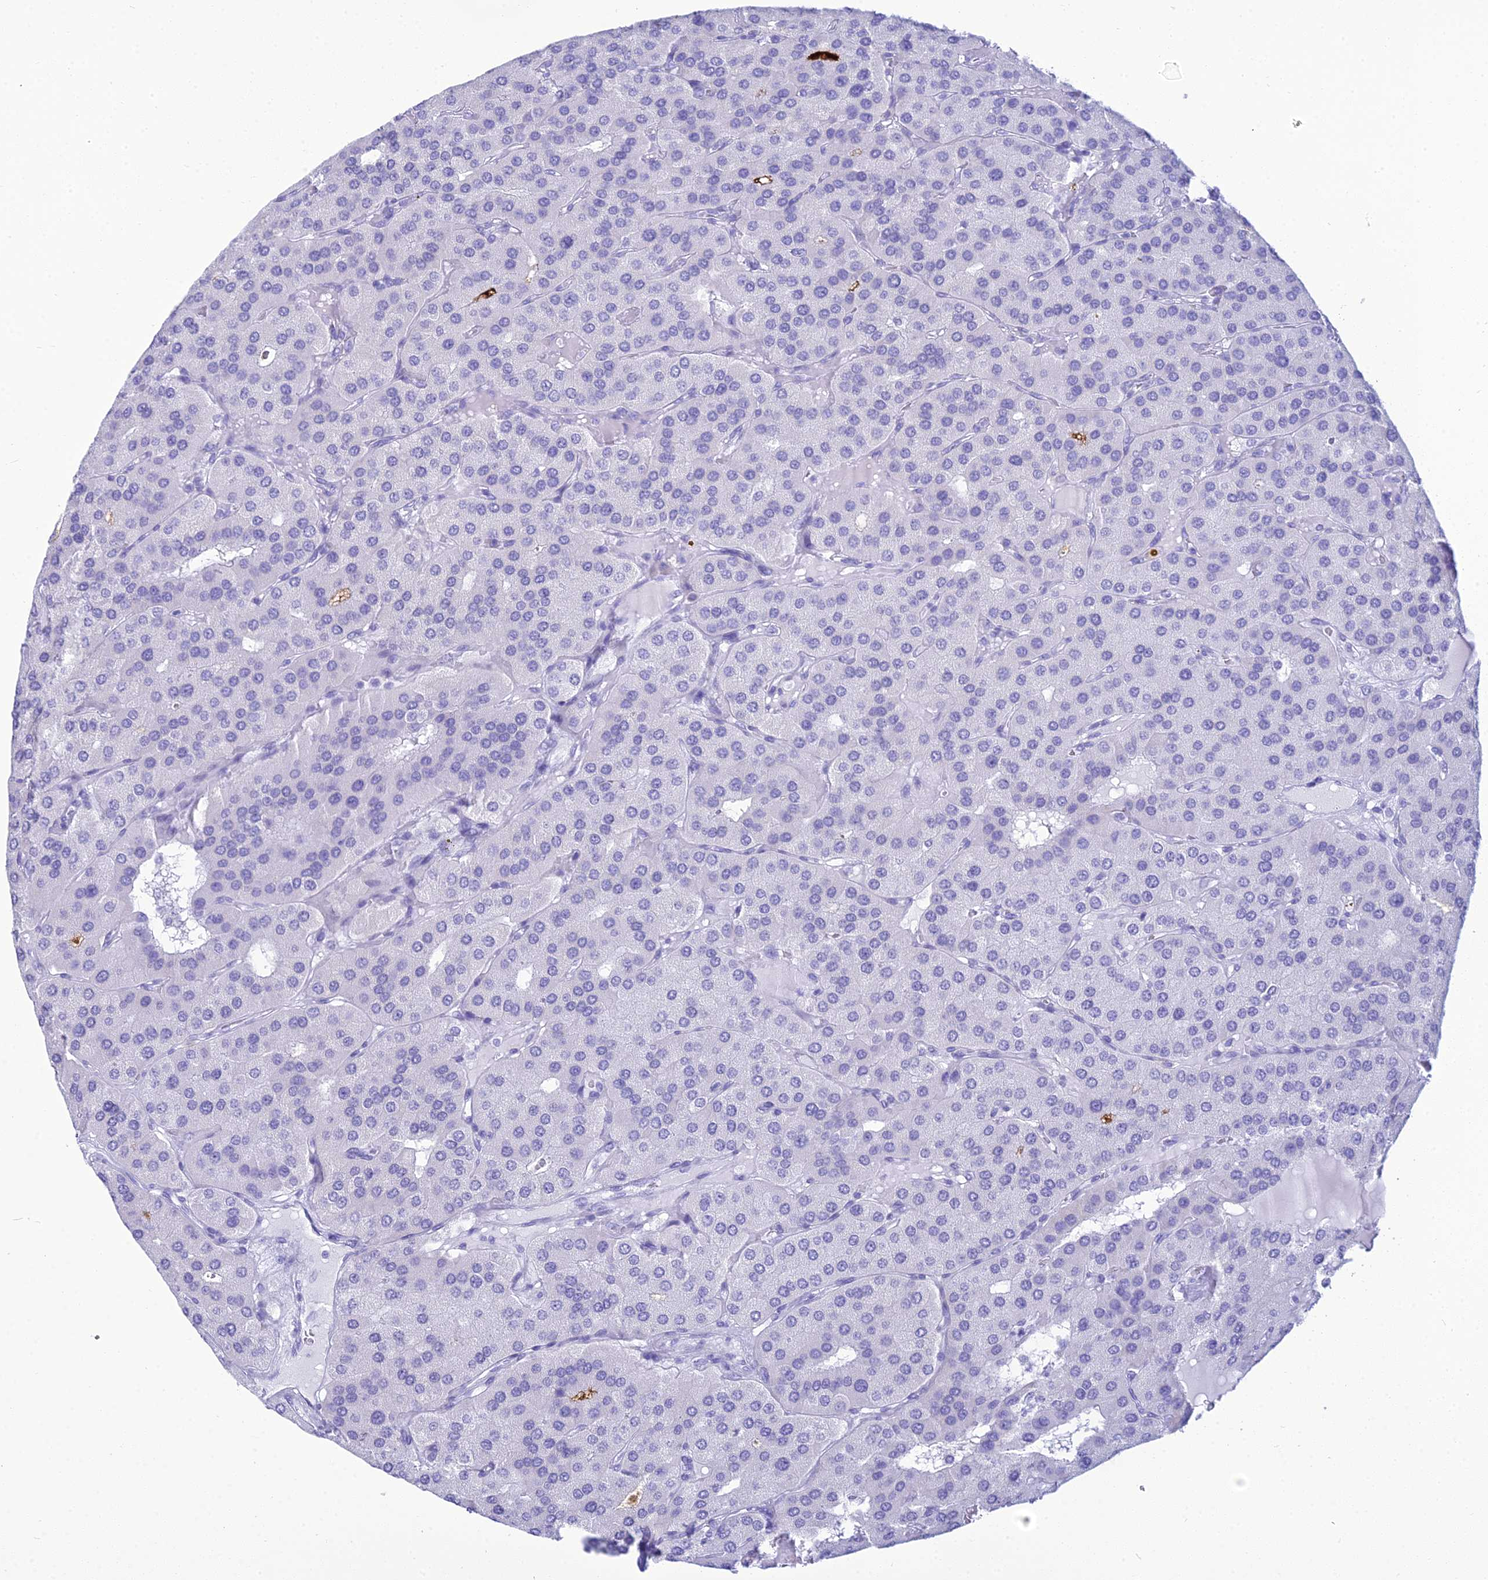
{"staining": {"intensity": "negative", "quantity": "none", "location": "none"}, "tissue": "parathyroid gland", "cell_type": "Glandular cells", "image_type": "normal", "snomed": [{"axis": "morphology", "description": "Normal tissue, NOS"}, {"axis": "morphology", "description": "Adenoma, NOS"}, {"axis": "topography", "description": "Parathyroid gland"}], "caption": "Immunohistochemical staining of benign parathyroid gland exhibits no significant positivity in glandular cells.", "gene": "ZNF442", "patient": {"sex": "female", "age": 86}}